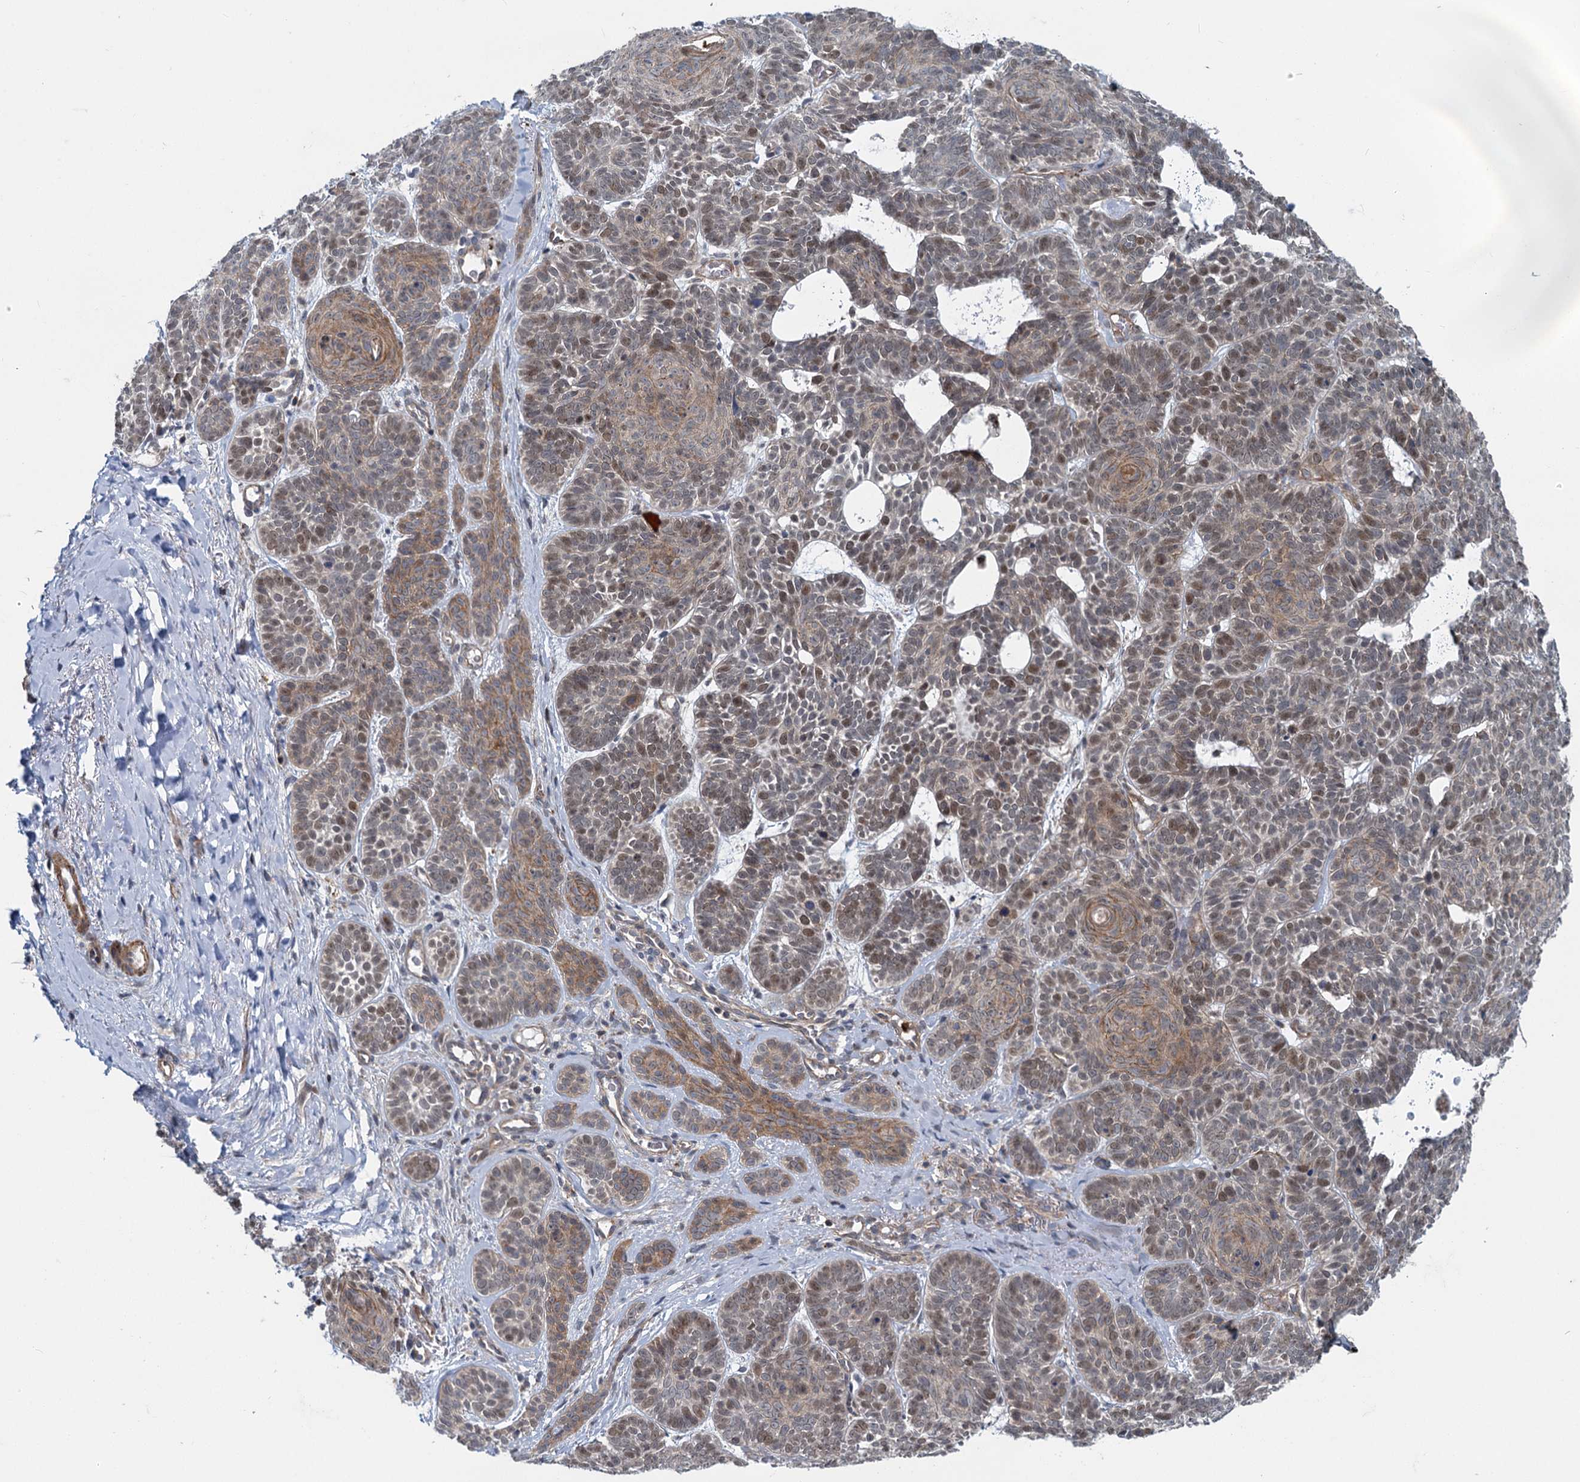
{"staining": {"intensity": "moderate", "quantity": "25%-75%", "location": "cytoplasmic/membranous,nuclear"}, "tissue": "skin cancer", "cell_type": "Tumor cells", "image_type": "cancer", "snomed": [{"axis": "morphology", "description": "Basal cell carcinoma"}, {"axis": "topography", "description": "Skin"}], "caption": "DAB (3,3'-diaminobenzidine) immunohistochemical staining of human skin cancer displays moderate cytoplasmic/membranous and nuclear protein staining in approximately 25%-75% of tumor cells.", "gene": "ADCY2", "patient": {"sex": "male", "age": 85}}